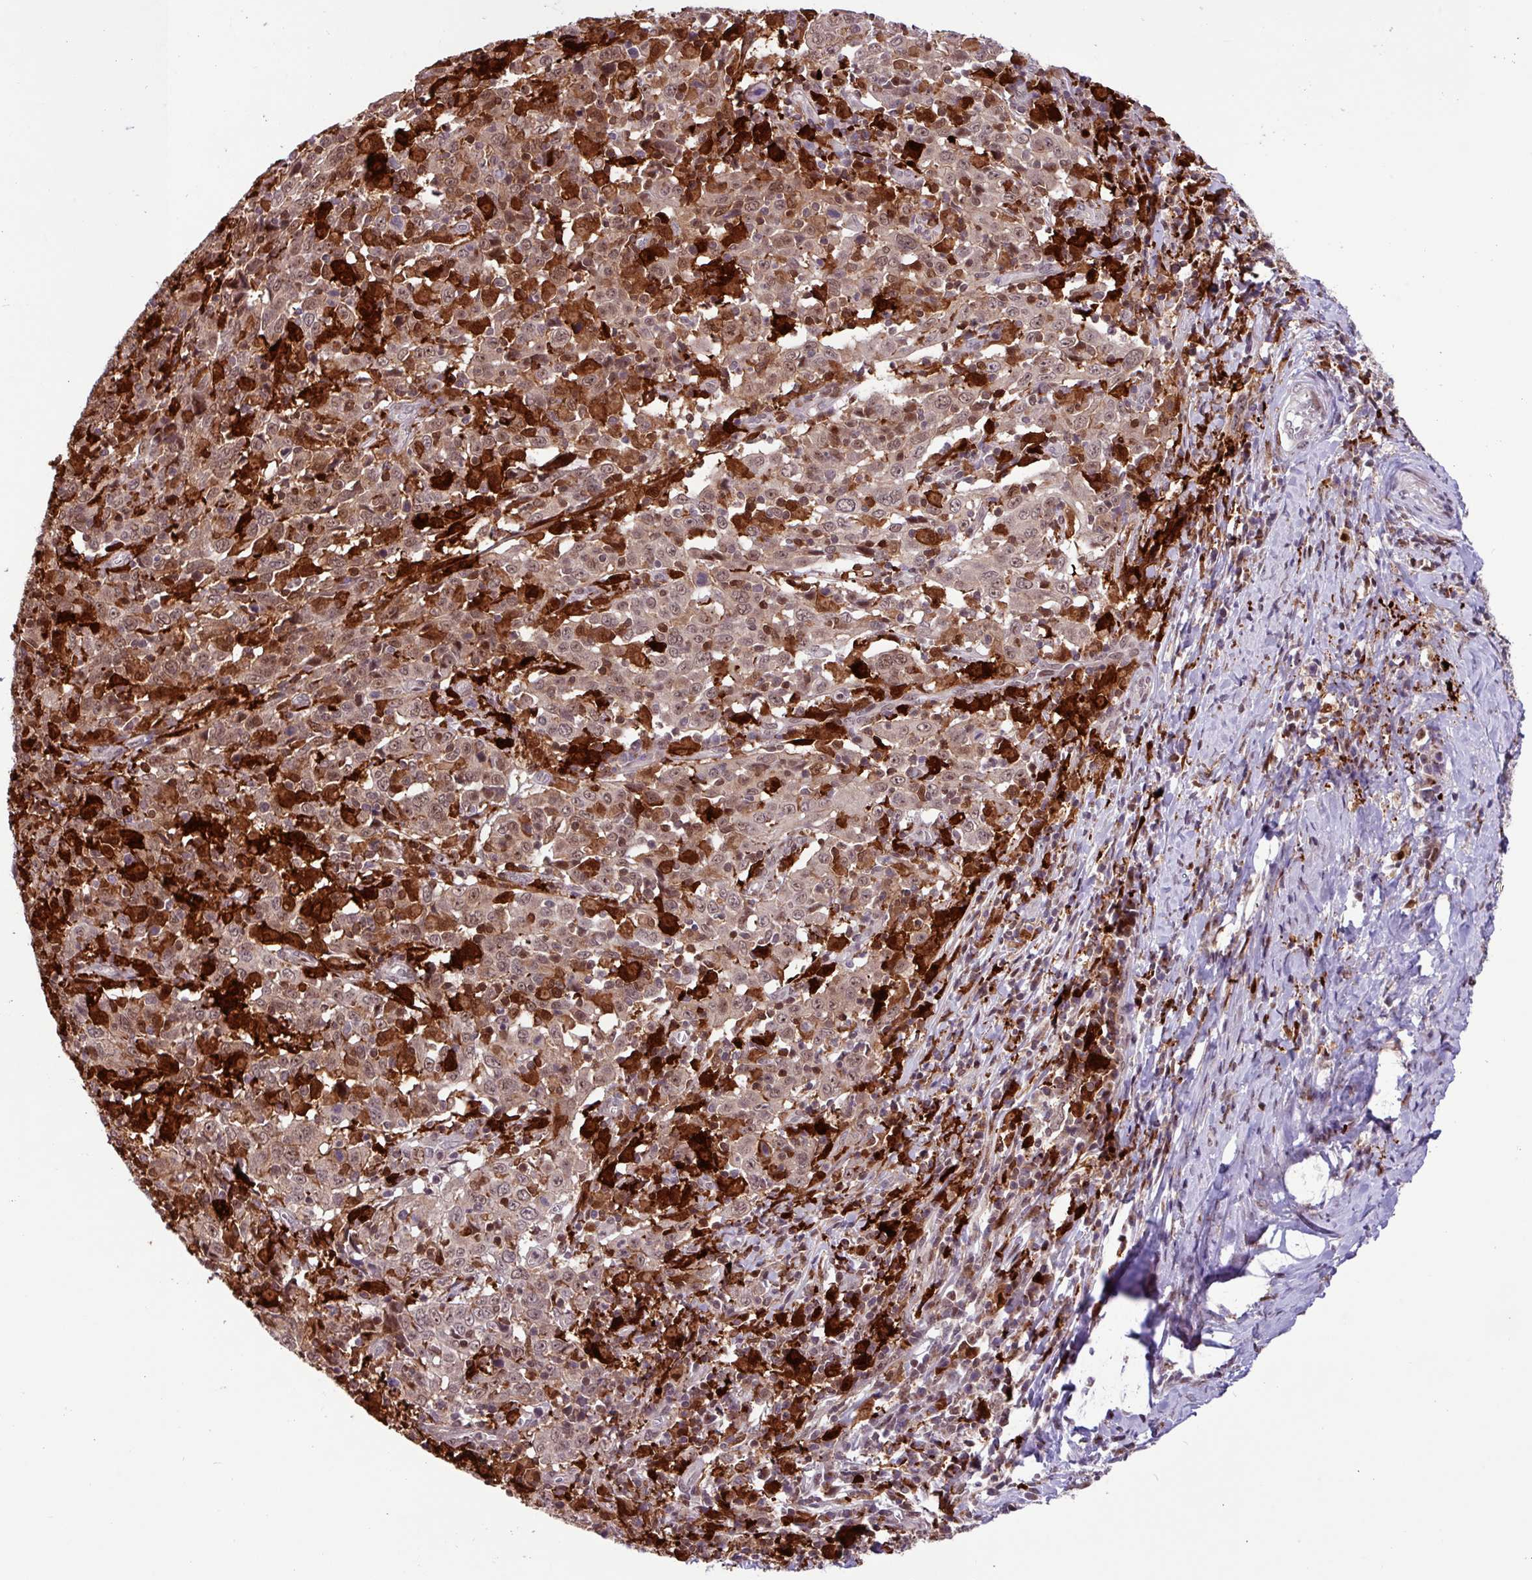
{"staining": {"intensity": "moderate", "quantity": ">75%", "location": "cytoplasmic/membranous,nuclear"}, "tissue": "cervical cancer", "cell_type": "Tumor cells", "image_type": "cancer", "snomed": [{"axis": "morphology", "description": "Squamous cell carcinoma, NOS"}, {"axis": "topography", "description": "Cervix"}], "caption": "Human cervical cancer (squamous cell carcinoma) stained with a protein marker exhibits moderate staining in tumor cells.", "gene": "BRD3", "patient": {"sex": "female", "age": 46}}